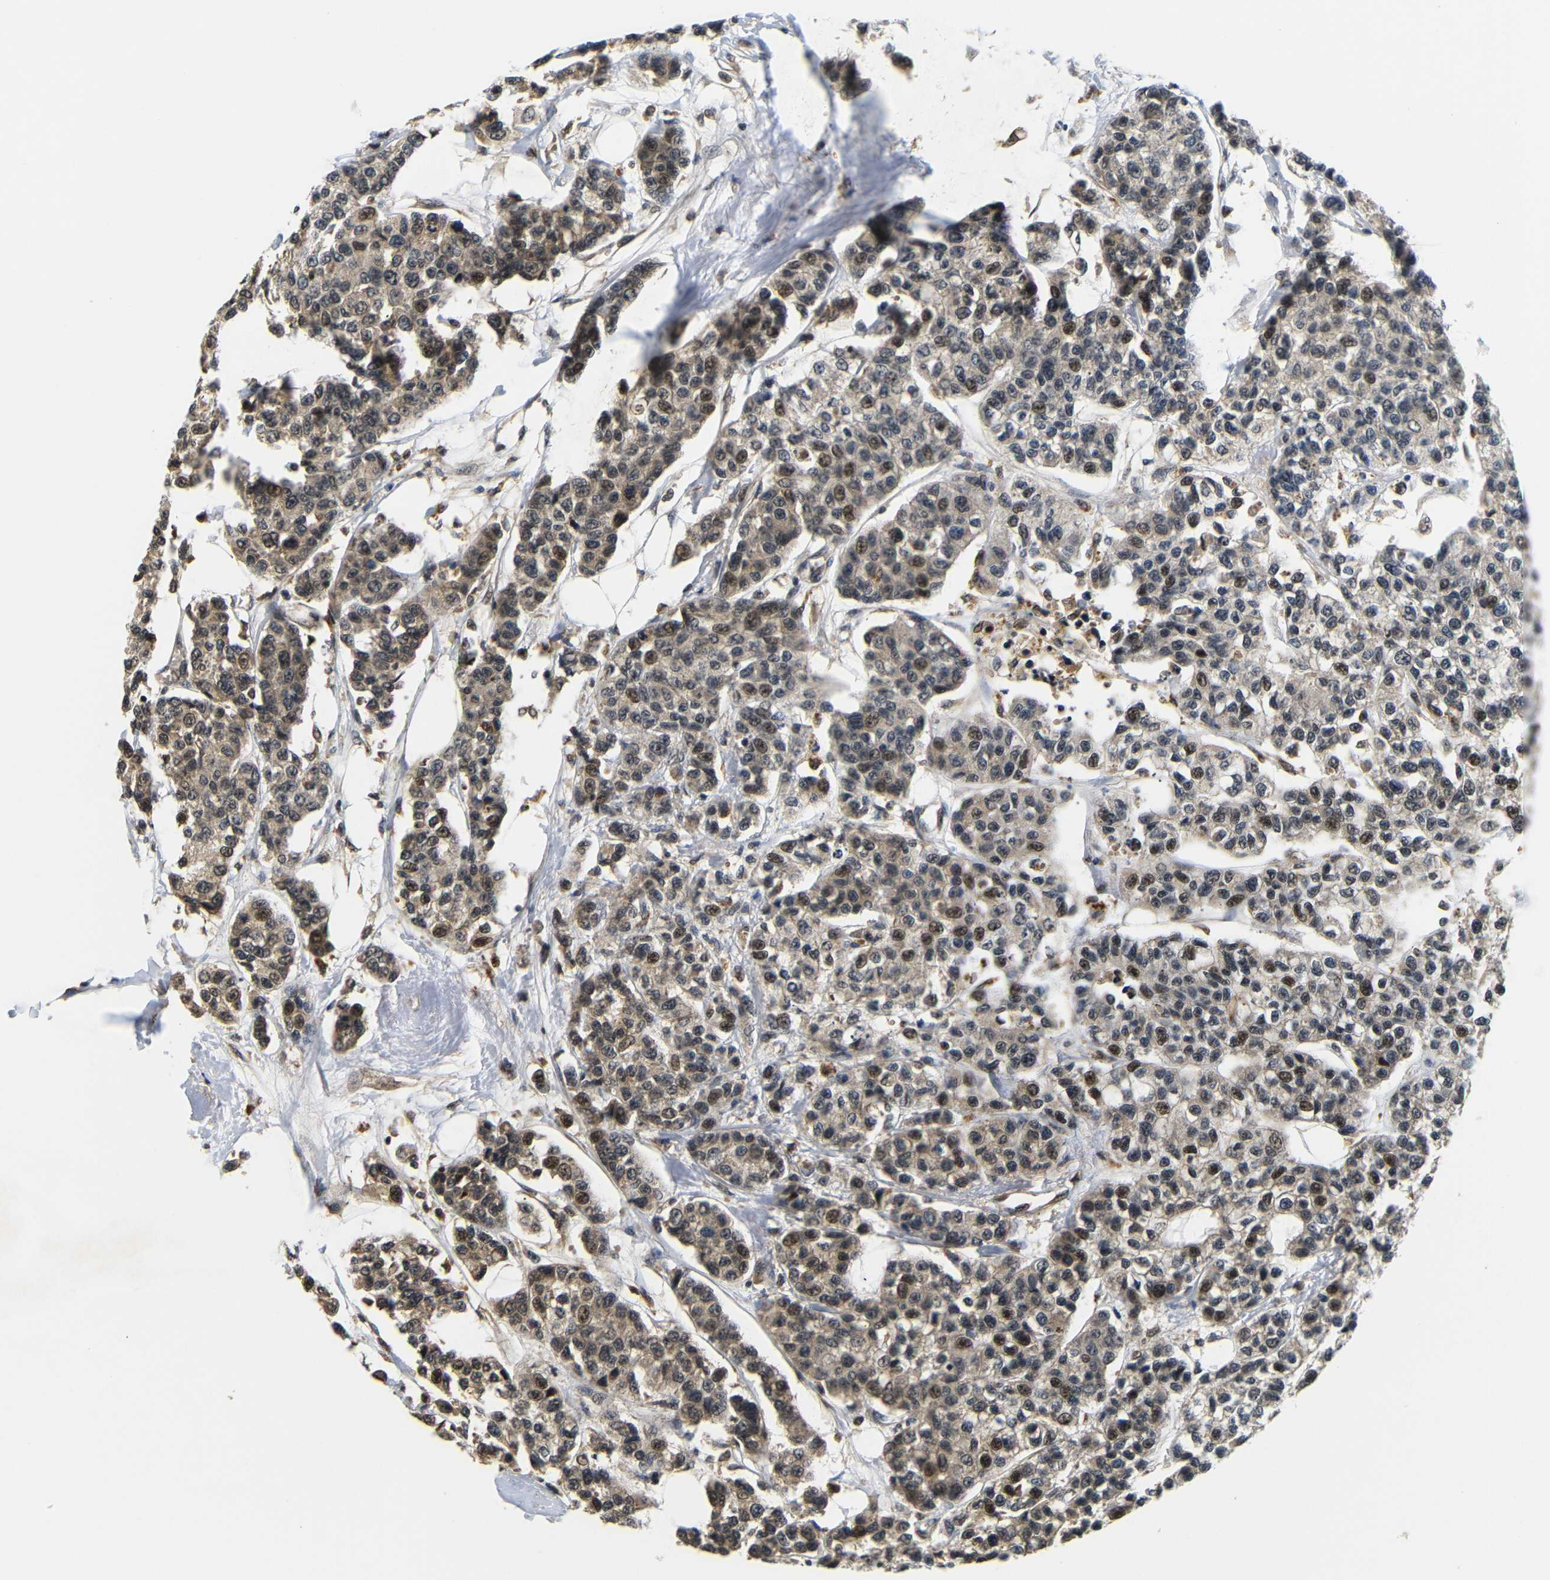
{"staining": {"intensity": "strong", "quantity": "25%-75%", "location": "cytoplasmic/membranous,nuclear"}, "tissue": "breast cancer", "cell_type": "Tumor cells", "image_type": "cancer", "snomed": [{"axis": "morphology", "description": "Duct carcinoma"}, {"axis": "topography", "description": "Breast"}], "caption": "Immunohistochemical staining of human breast invasive ductal carcinoma demonstrates high levels of strong cytoplasmic/membranous and nuclear expression in approximately 25%-75% of tumor cells. The protein is shown in brown color, while the nuclei are stained blue.", "gene": "GJA5", "patient": {"sex": "female", "age": 51}}